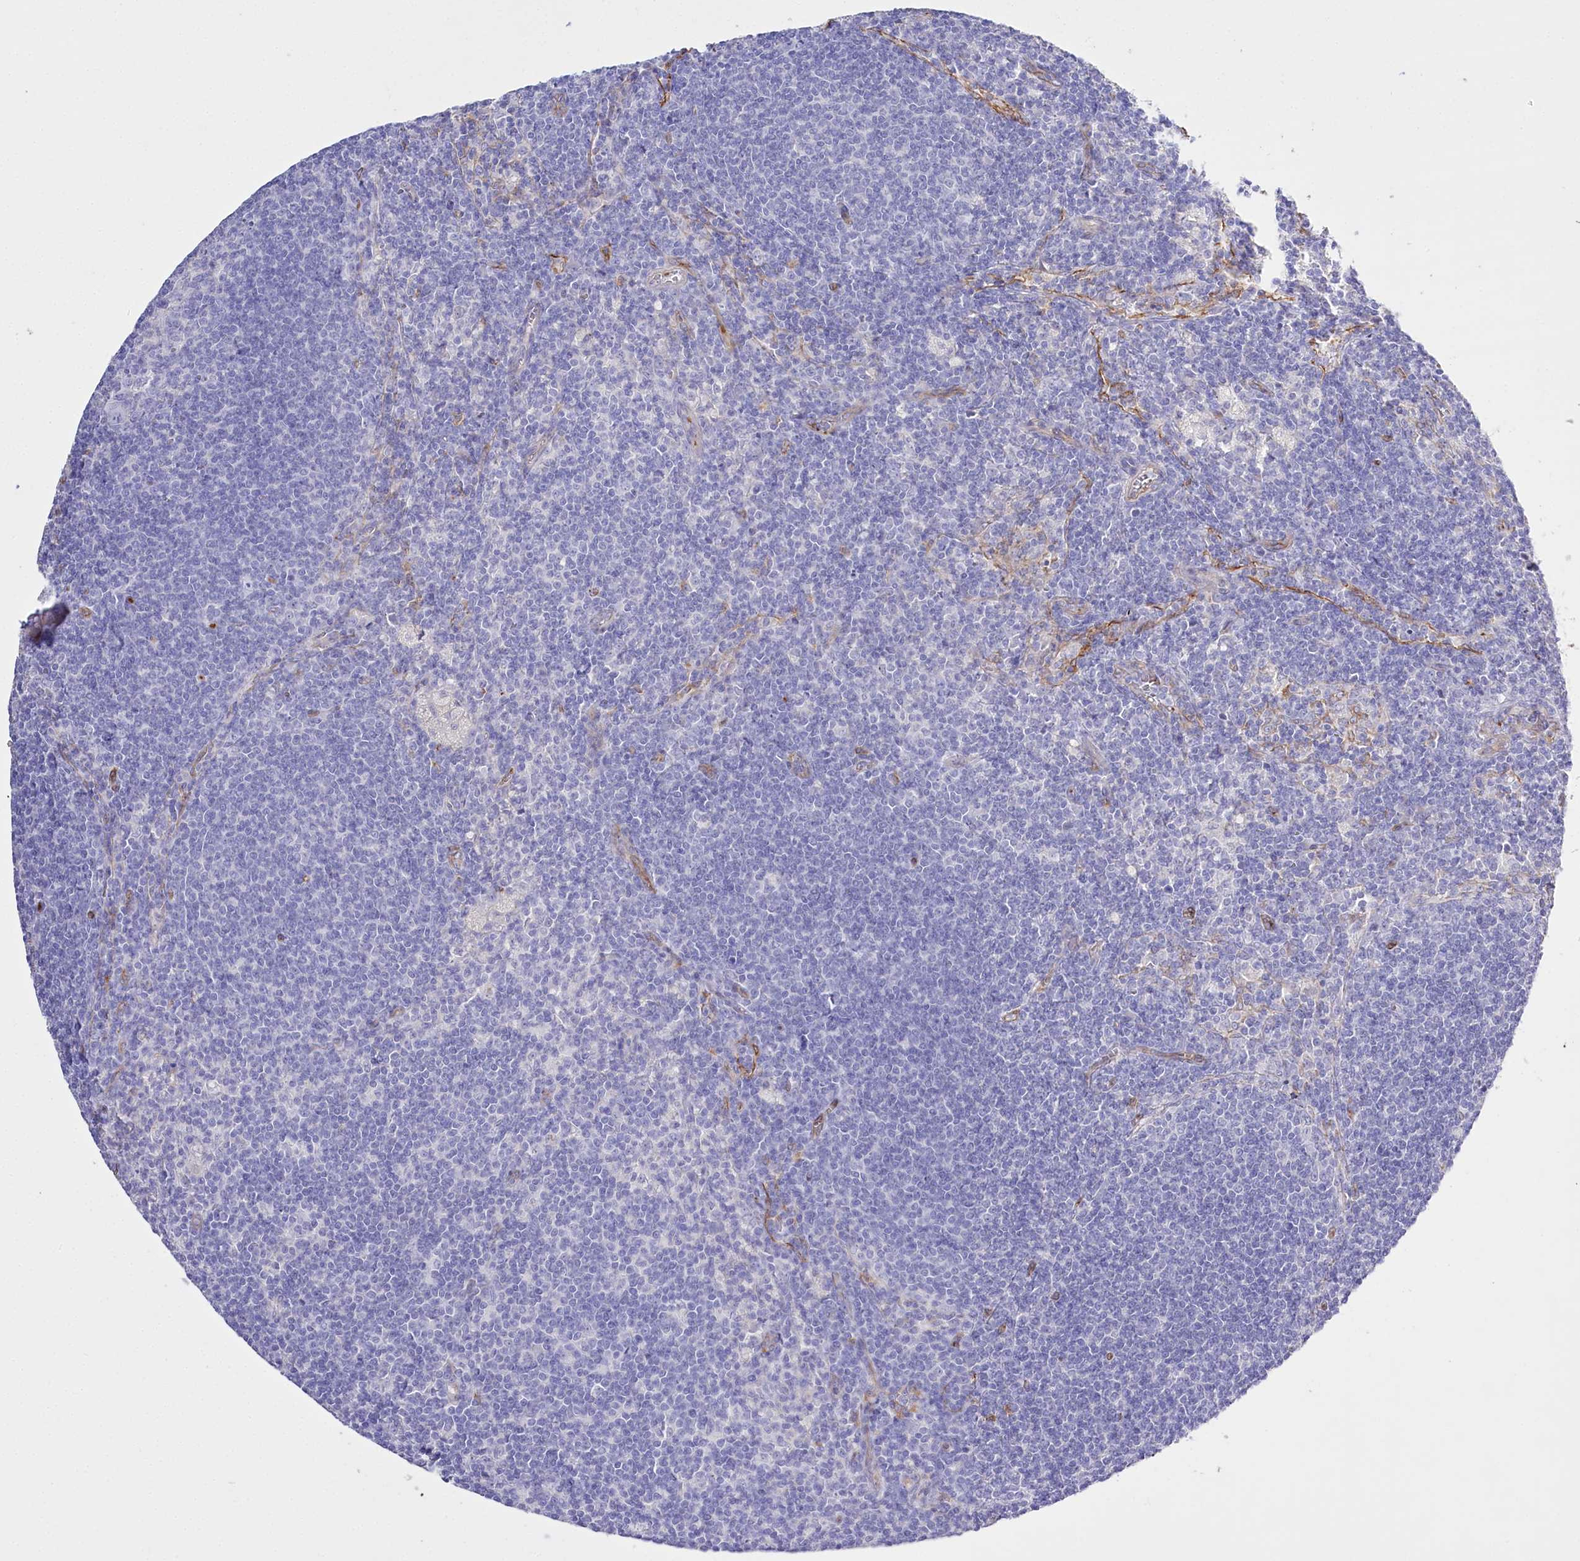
{"staining": {"intensity": "negative", "quantity": "none", "location": "none"}, "tissue": "lymph node", "cell_type": "Germinal center cells", "image_type": "normal", "snomed": [{"axis": "morphology", "description": "Normal tissue, NOS"}, {"axis": "topography", "description": "Lymph node"}], "caption": "DAB immunohistochemical staining of benign lymph node reveals no significant positivity in germinal center cells.", "gene": "SLC39A10", "patient": {"sex": "male", "age": 69}}